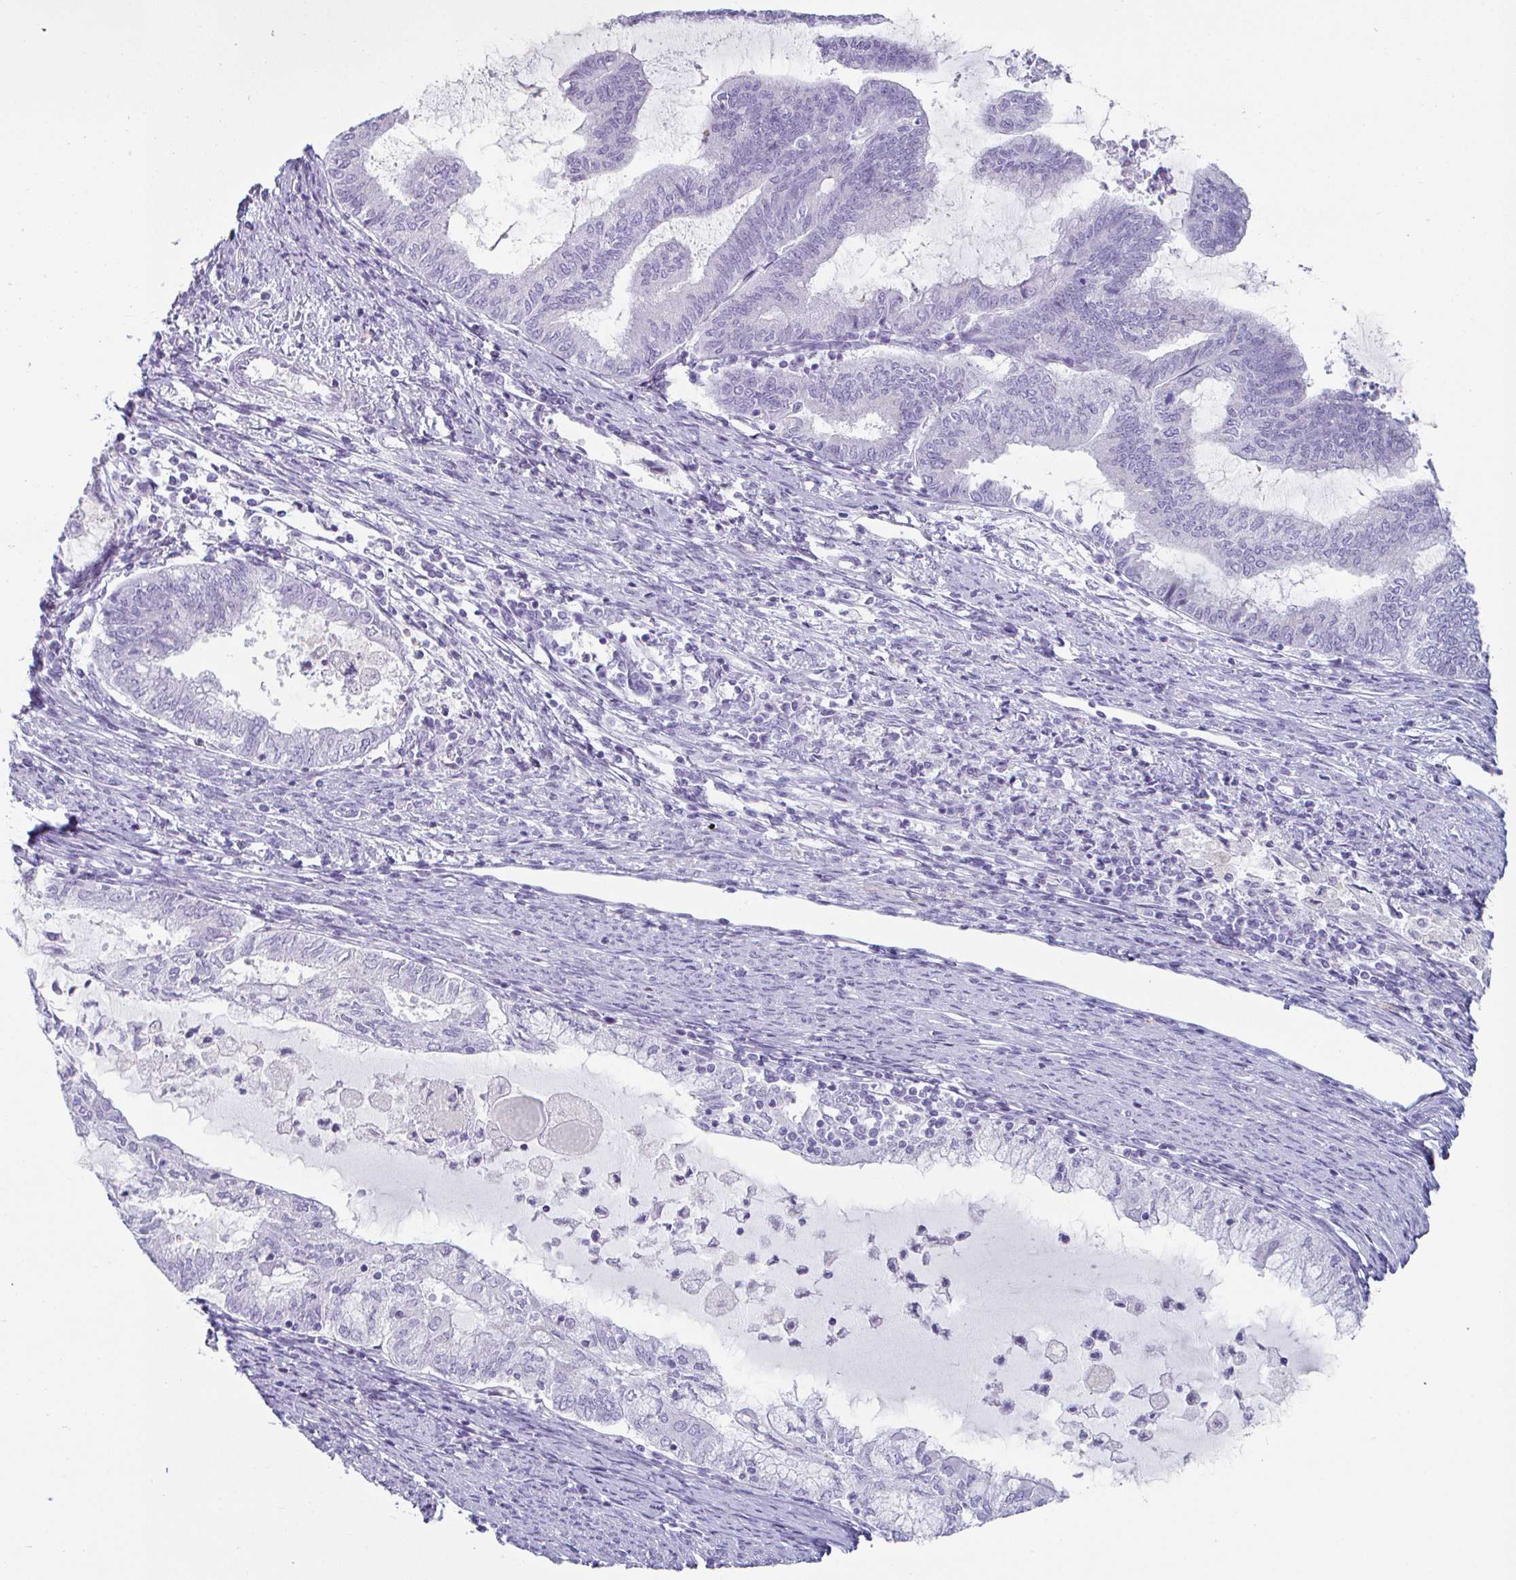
{"staining": {"intensity": "negative", "quantity": "none", "location": "none"}, "tissue": "endometrial cancer", "cell_type": "Tumor cells", "image_type": "cancer", "snomed": [{"axis": "morphology", "description": "Adenocarcinoma, NOS"}, {"axis": "topography", "description": "Endometrium"}], "caption": "High power microscopy image of an IHC image of endometrial cancer (adenocarcinoma), revealing no significant positivity in tumor cells.", "gene": "CREG2", "patient": {"sex": "female", "age": 79}}